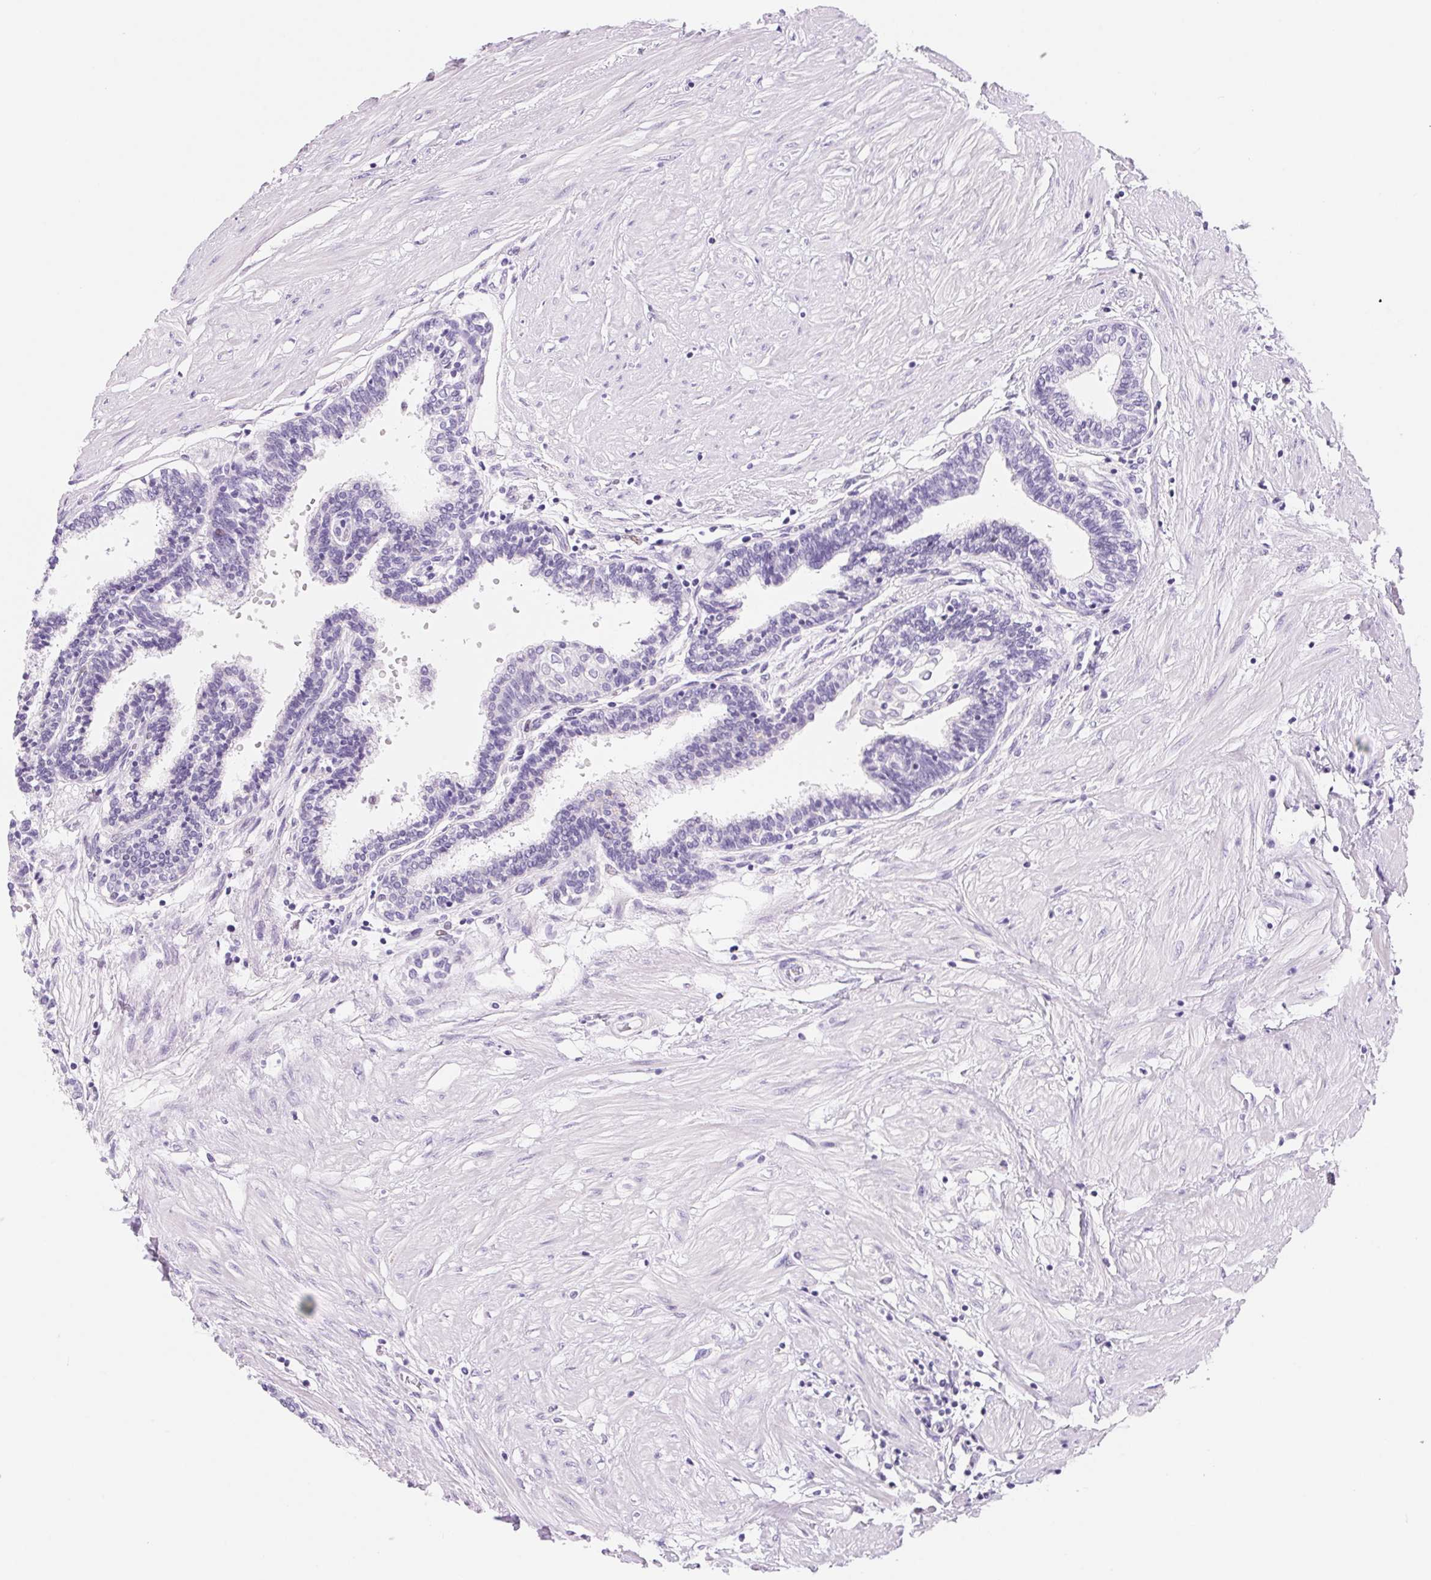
{"staining": {"intensity": "negative", "quantity": "none", "location": "none"}, "tissue": "prostate", "cell_type": "Glandular cells", "image_type": "normal", "snomed": [{"axis": "morphology", "description": "Normal tissue, NOS"}, {"axis": "topography", "description": "Prostate"}], "caption": "Human prostate stained for a protein using immunohistochemistry exhibits no positivity in glandular cells.", "gene": "ASGR2", "patient": {"sex": "male", "age": 55}}